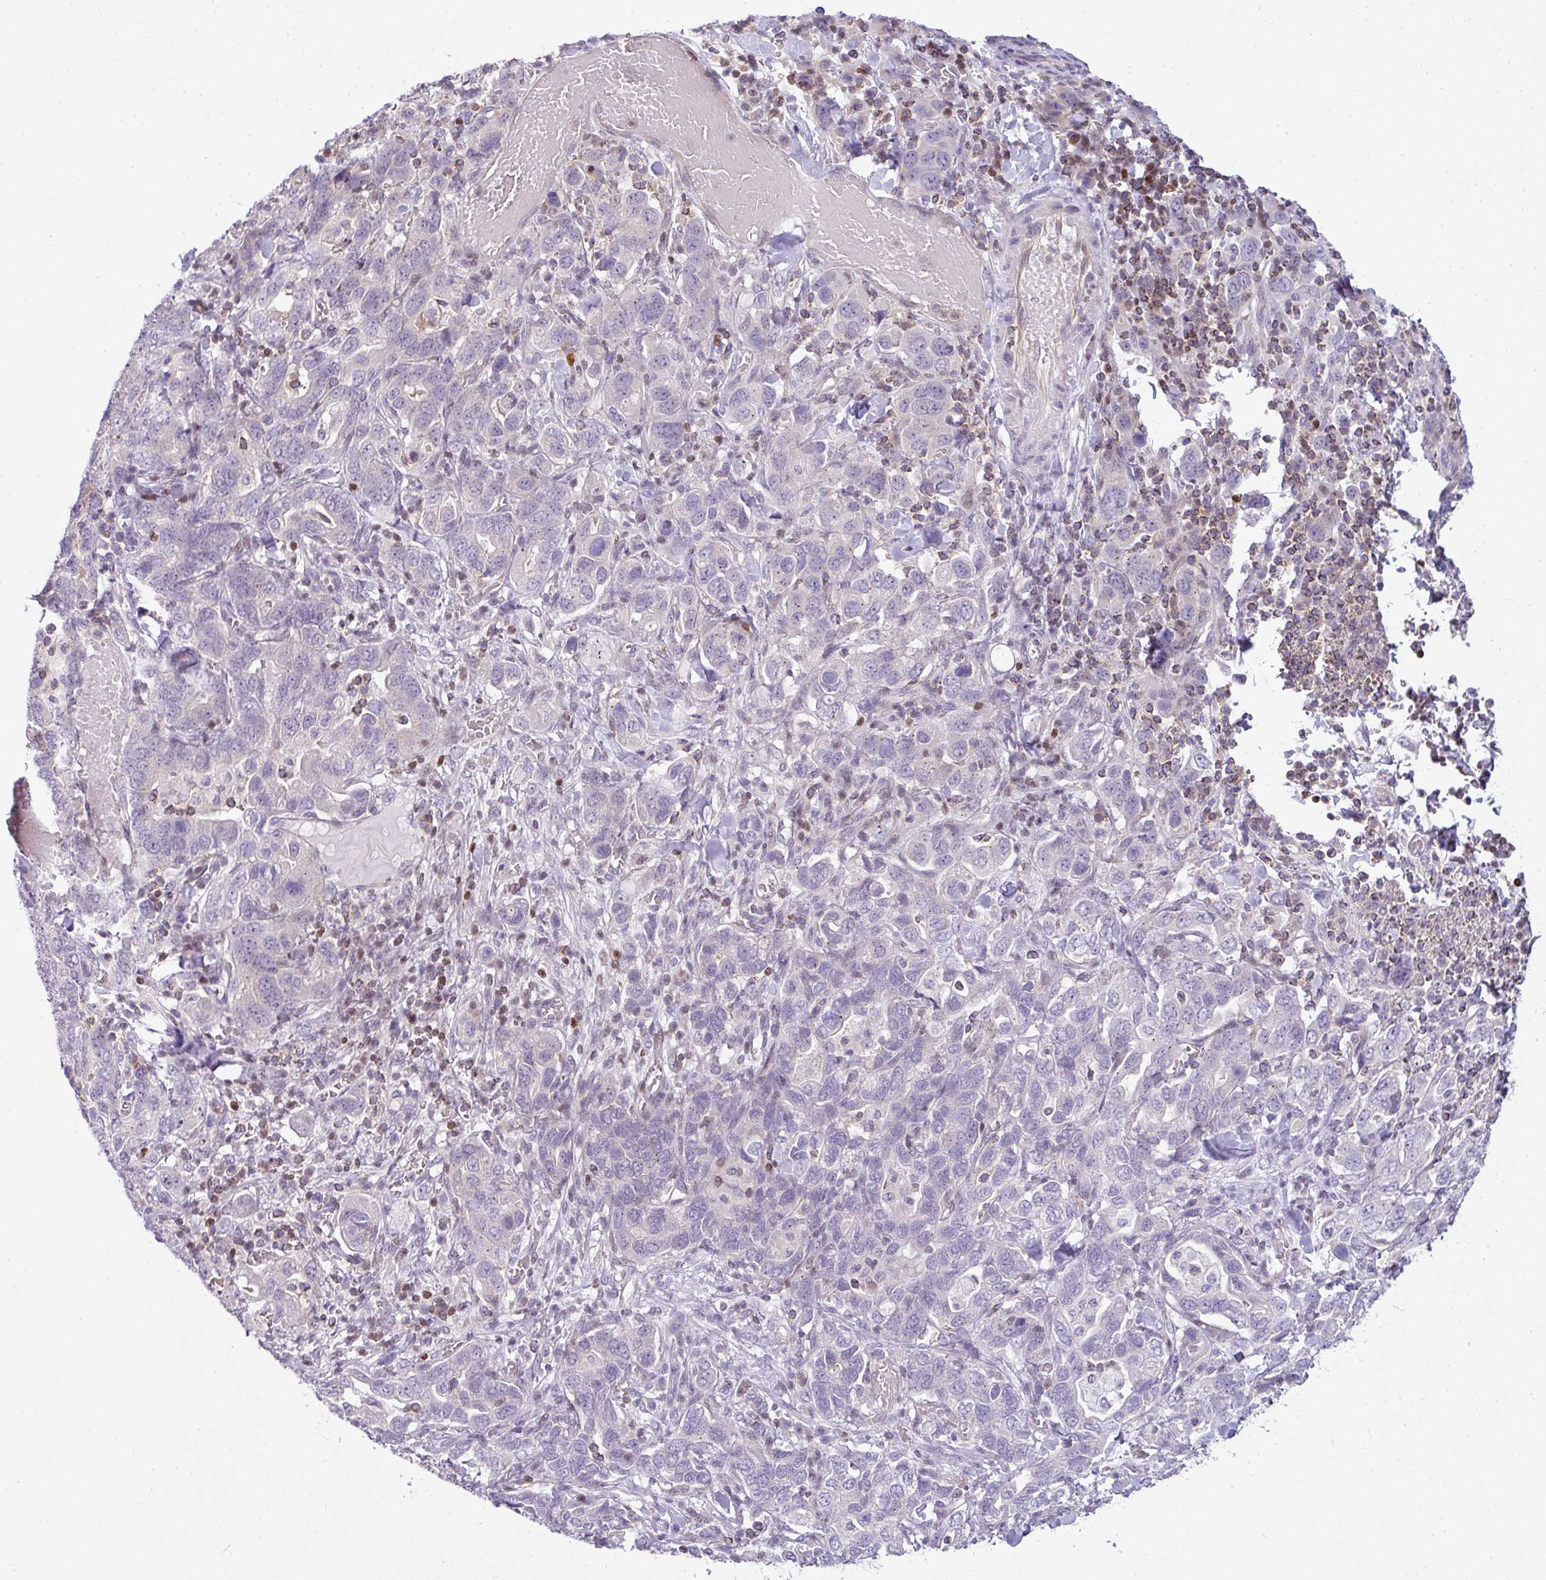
{"staining": {"intensity": "negative", "quantity": "none", "location": "none"}, "tissue": "stomach cancer", "cell_type": "Tumor cells", "image_type": "cancer", "snomed": [{"axis": "morphology", "description": "Adenocarcinoma, NOS"}, {"axis": "topography", "description": "Stomach, upper"}, {"axis": "topography", "description": "Stomach"}], "caption": "DAB immunohistochemical staining of adenocarcinoma (stomach) demonstrates no significant positivity in tumor cells.", "gene": "STAT5A", "patient": {"sex": "male", "age": 62}}